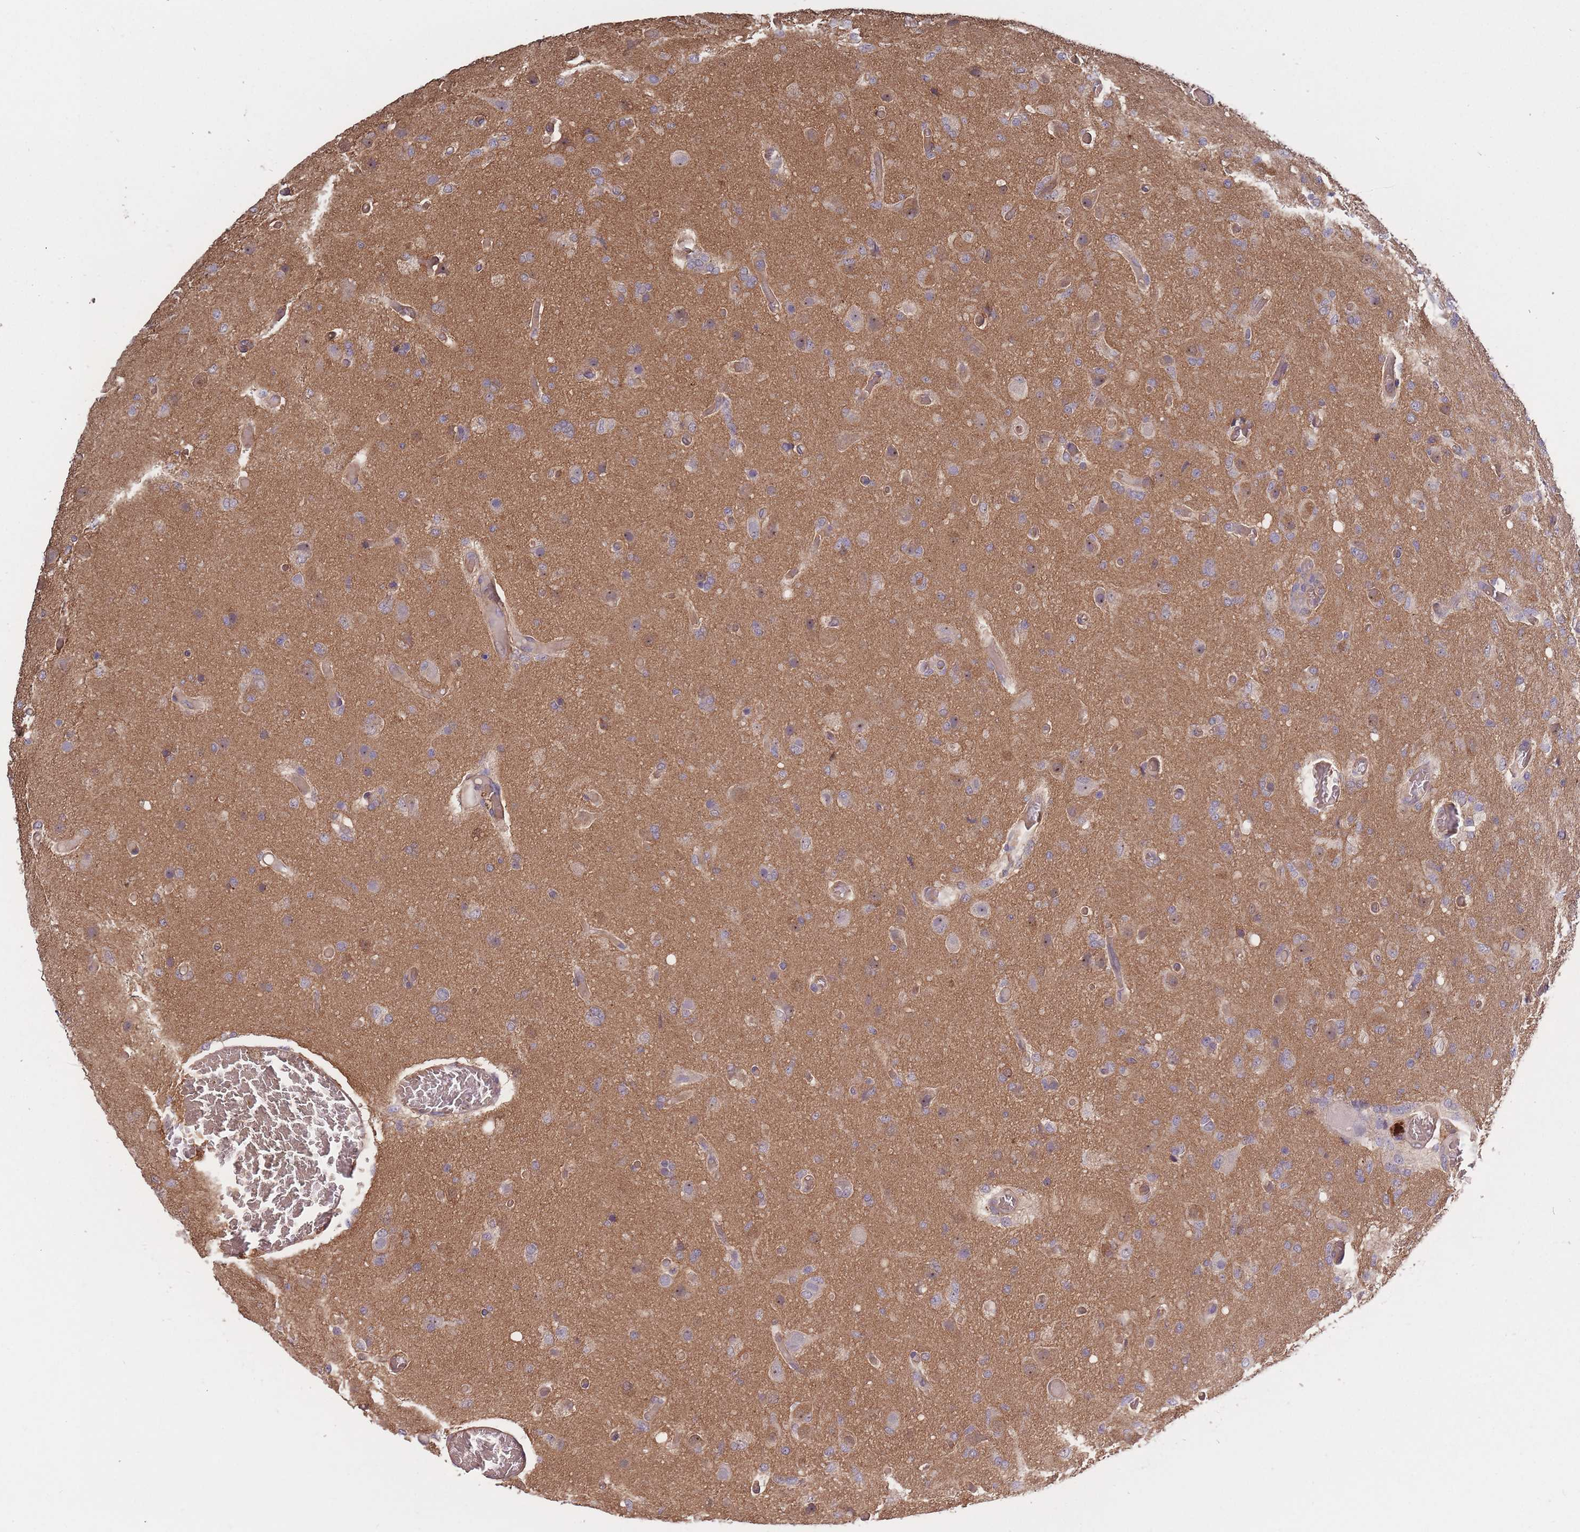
{"staining": {"intensity": "negative", "quantity": "none", "location": "none"}, "tissue": "glioma", "cell_type": "Tumor cells", "image_type": "cancer", "snomed": [{"axis": "morphology", "description": "Glioma, malignant, High grade"}, {"axis": "topography", "description": "Brain"}], "caption": "DAB immunohistochemical staining of human glioma reveals no significant expression in tumor cells.", "gene": "KIAA1755", "patient": {"sex": "female", "age": 74}}